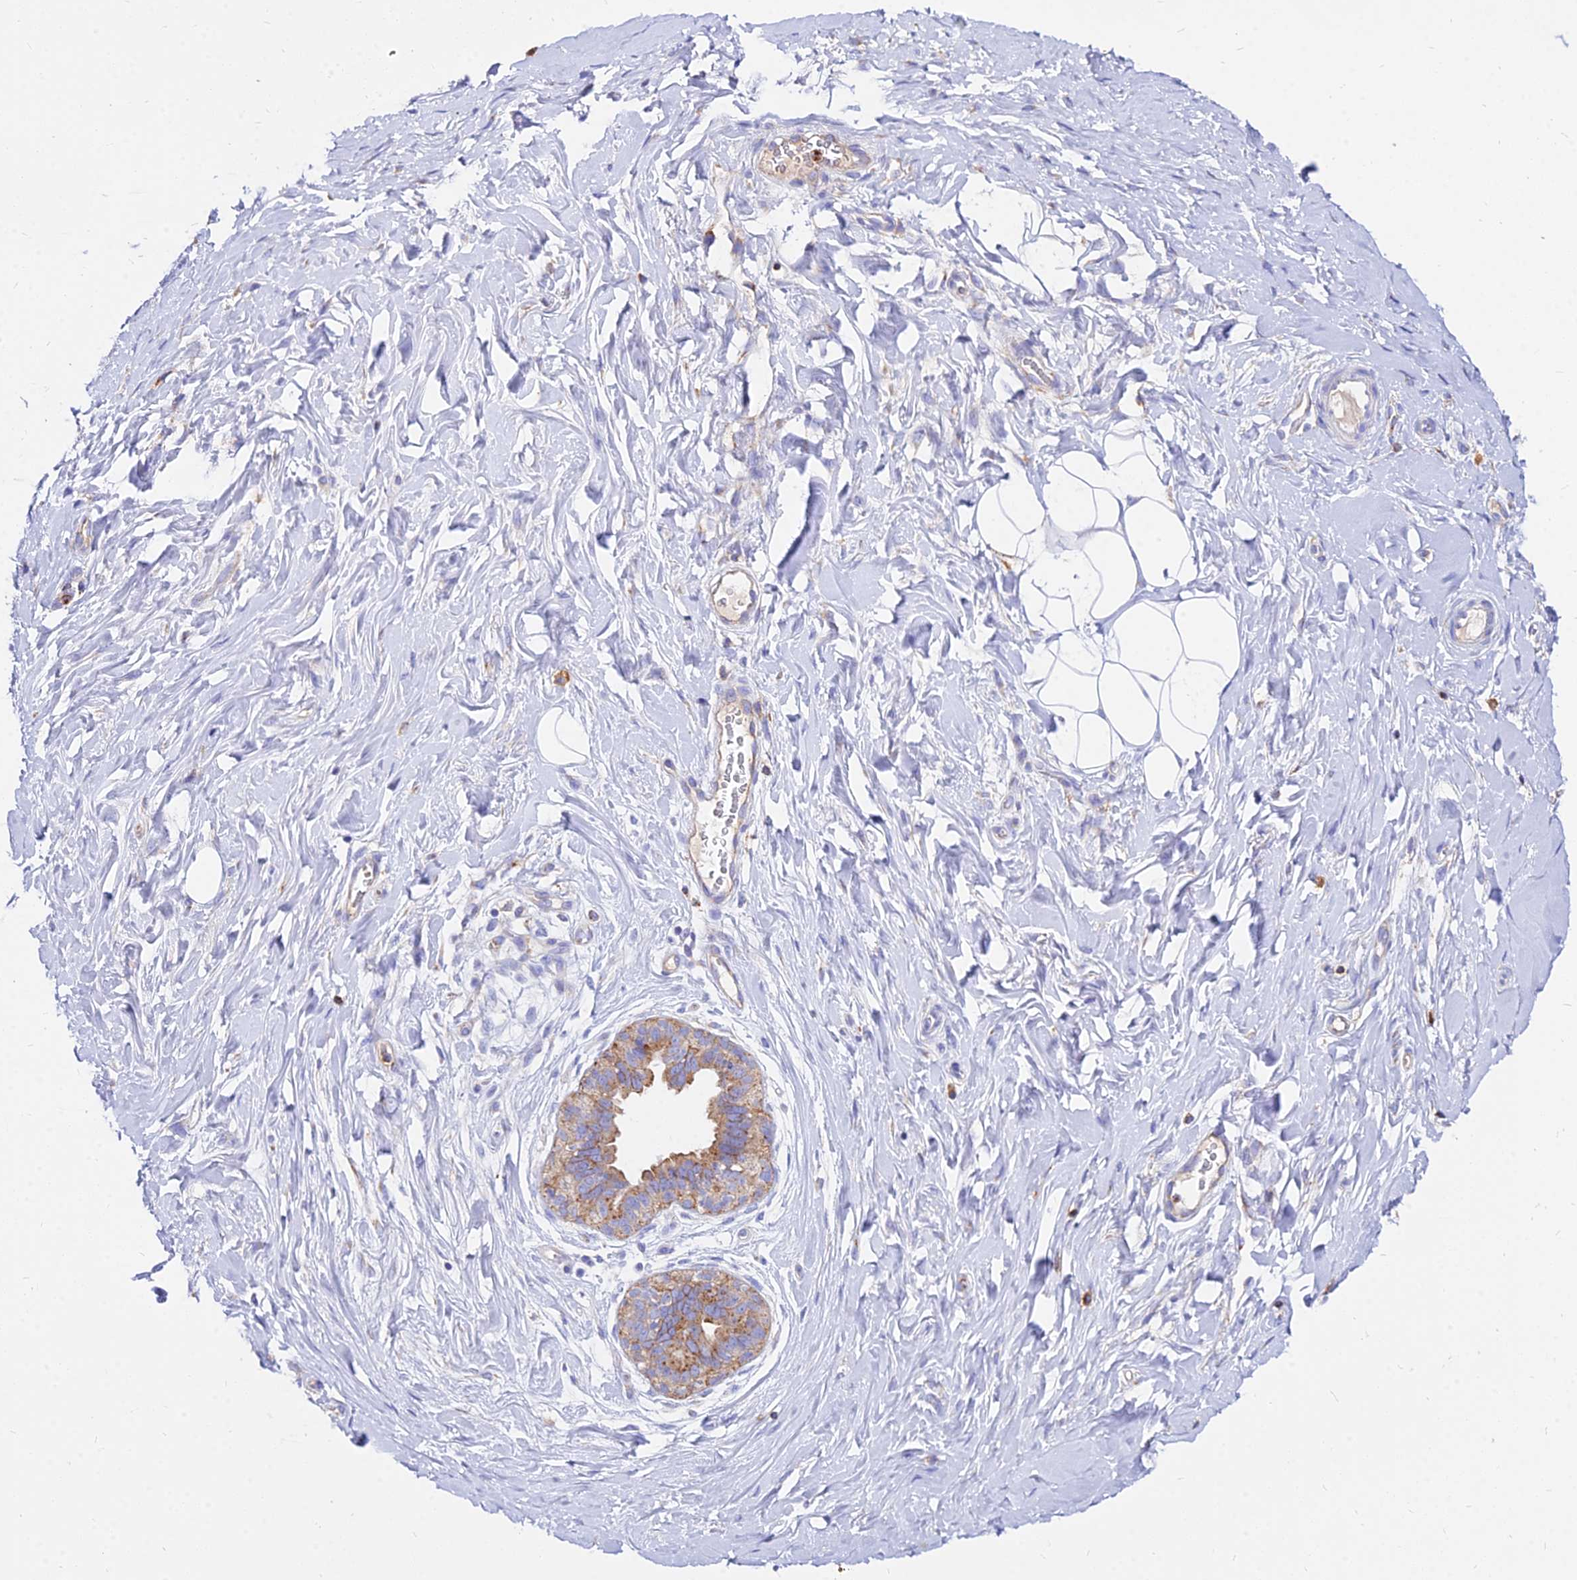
{"staining": {"intensity": "negative", "quantity": "none", "location": "none"}, "tissue": "adipose tissue", "cell_type": "Adipocytes", "image_type": "normal", "snomed": [{"axis": "morphology", "description": "Normal tissue, NOS"}, {"axis": "topography", "description": "Breast"}], "caption": "This is an IHC micrograph of unremarkable human adipose tissue. There is no staining in adipocytes.", "gene": "AGTRAP", "patient": {"sex": "female", "age": 26}}